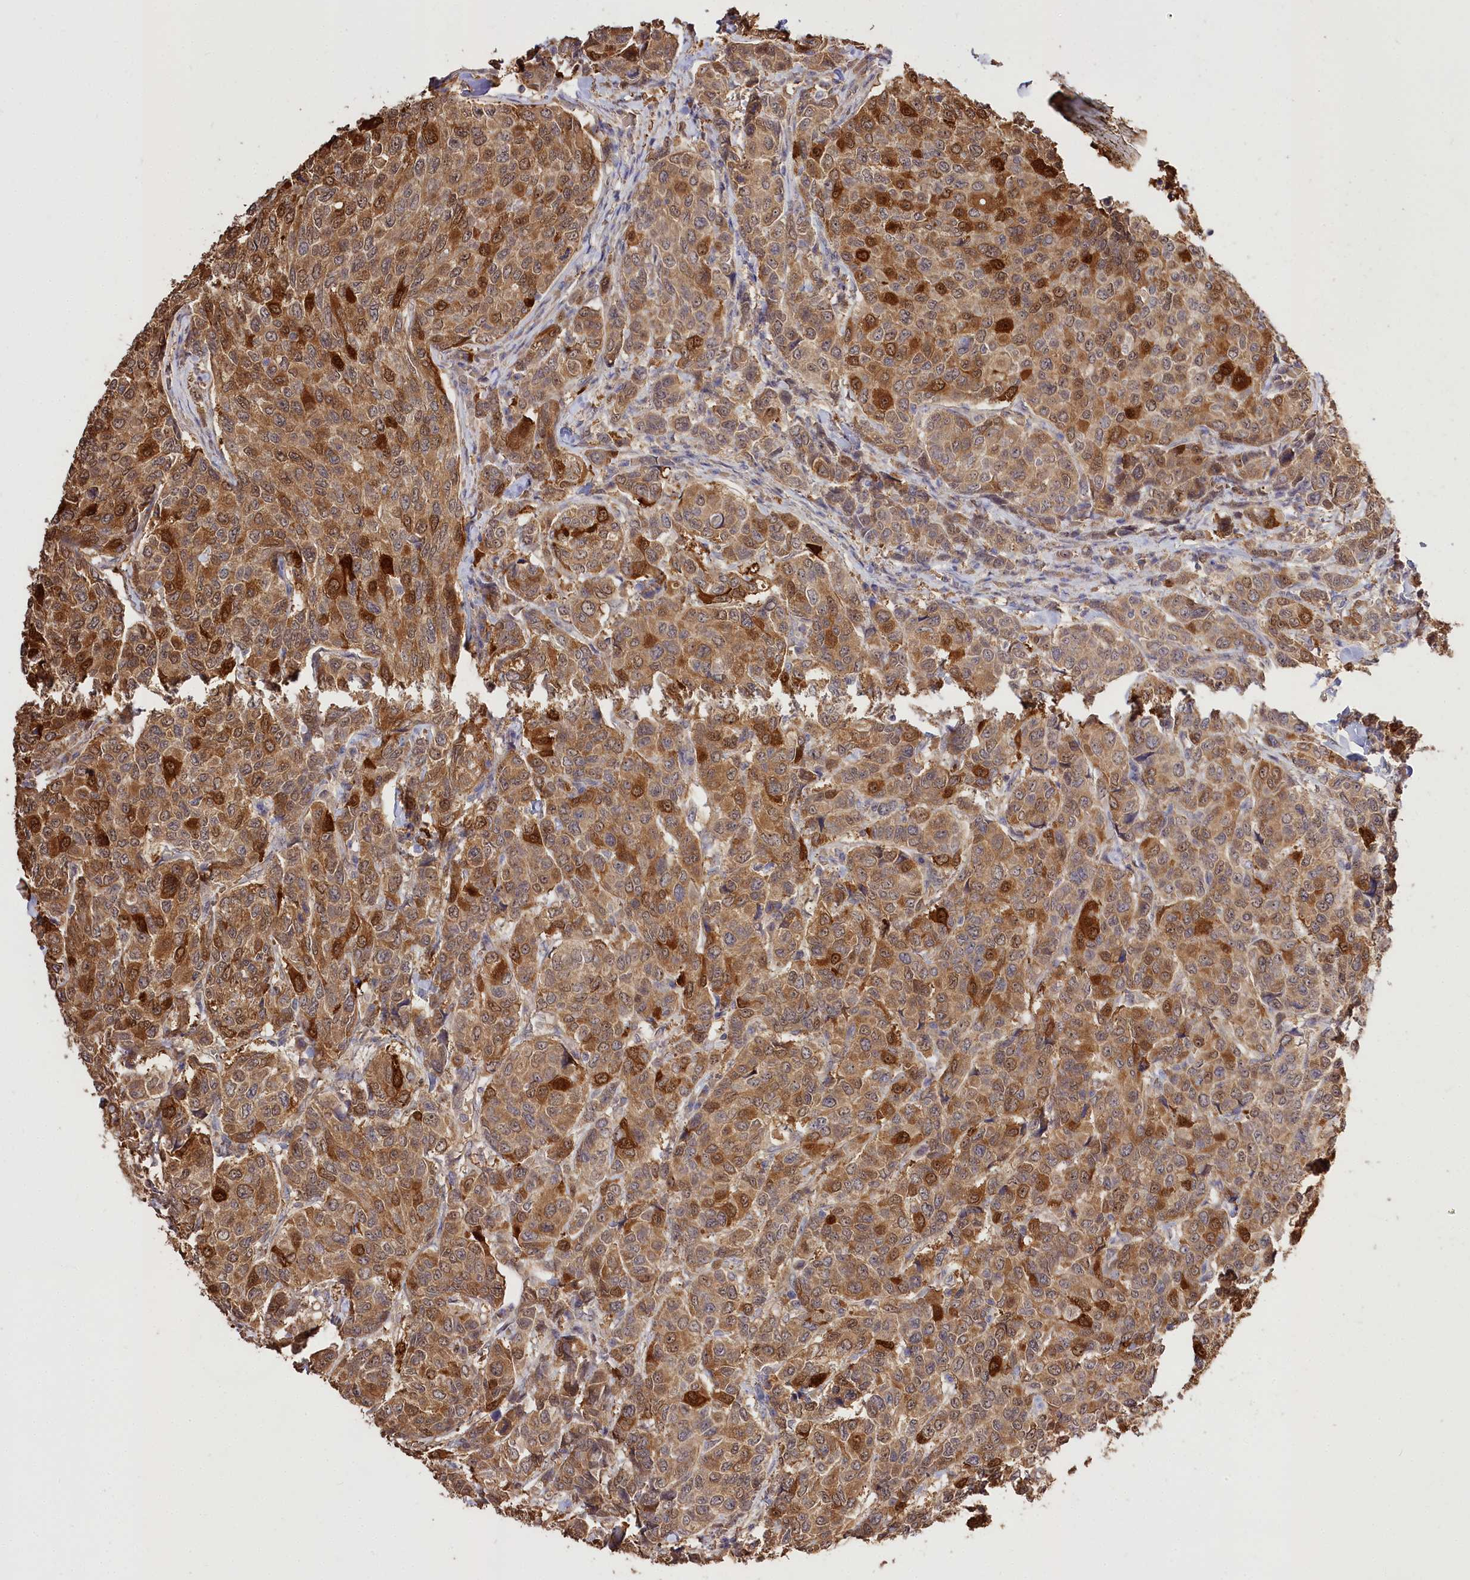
{"staining": {"intensity": "strong", "quantity": ">75%", "location": "cytoplasmic/membranous"}, "tissue": "breast cancer", "cell_type": "Tumor cells", "image_type": "cancer", "snomed": [{"axis": "morphology", "description": "Duct carcinoma"}, {"axis": "topography", "description": "Breast"}], "caption": "A photomicrograph showing strong cytoplasmic/membranous positivity in approximately >75% of tumor cells in breast intraductal carcinoma, as visualized by brown immunohistochemical staining.", "gene": "R3HDM2", "patient": {"sex": "female", "age": 55}}